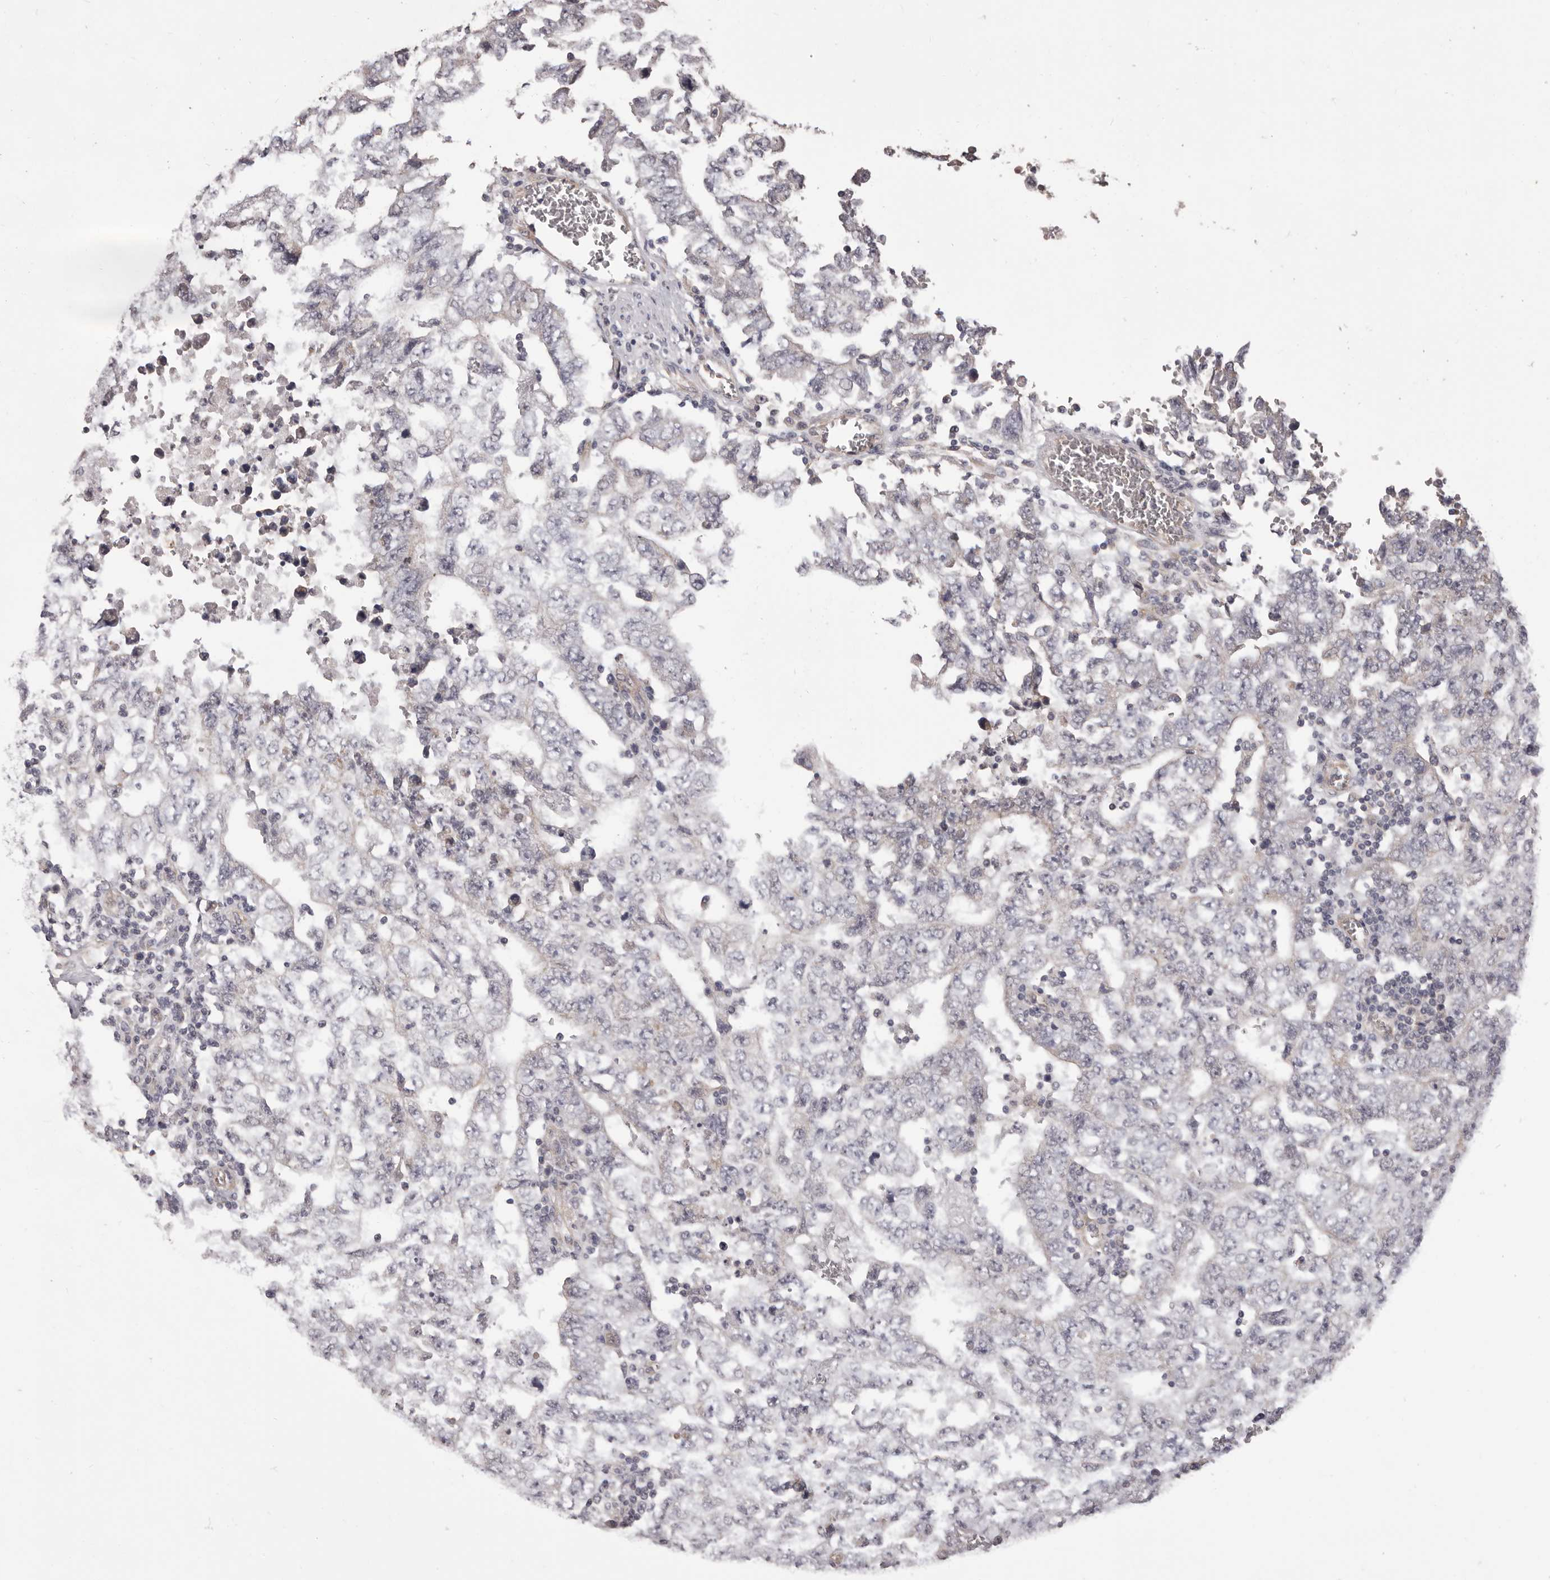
{"staining": {"intensity": "negative", "quantity": "none", "location": "none"}, "tissue": "testis cancer", "cell_type": "Tumor cells", "image_type": "cancer", "snomed": [{"axis": "morphology", "description": "Carcinoma, Embryonal, NOS"}, {"axis": "topography", "description": "Testis"}], "caption": "Photomicrograph shows no protein positivity in tumor cells of embryonal carcinoma (testis) tissue. Brightfield microscopy of IHC stained with DAB (3,3'-diaminobenzidine) (brown) and hematoxylin (blue), captured at high magnification.", "gene": "HRH1", "patient": {"sex": "male", "age": 26}}